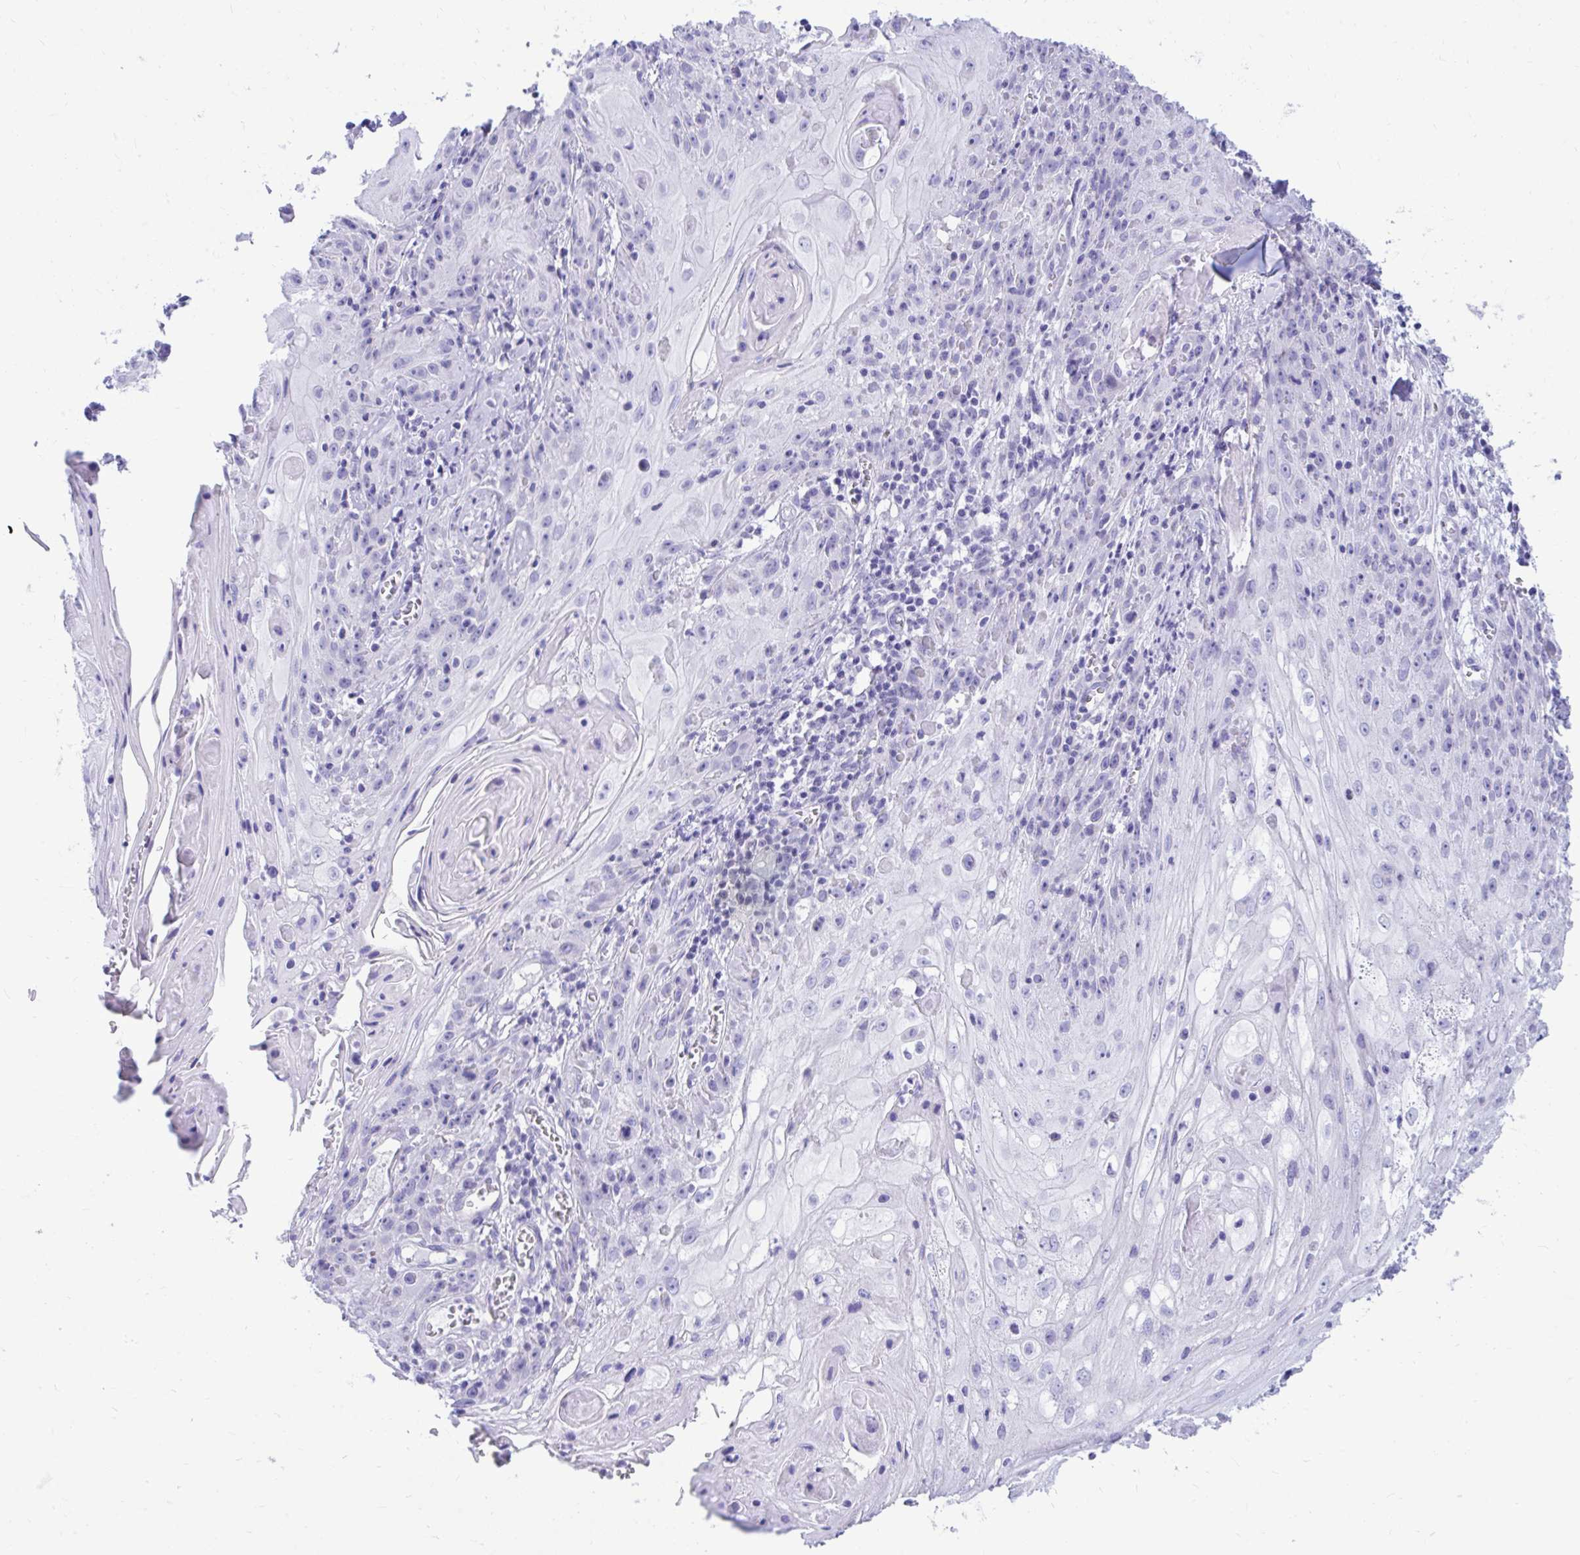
{"staining": {"intensity": "negative", "quantity": "none", "location": "none"}, "tissue": "skin cancer", "cell_type": "Tumor cells", "image_type": "cancer", "snomed": [{"axis": "morphology", "description": "Squamous cell carcinoma, NOS"}, {"axis": "topography", "description": "Skin"}, {"axis": "topography", "description": "Vulva"}], "caption": "Immunohistochemical staining of skin cancer (squamous cell carcinoma) shows no significant staining in tumor cells. (DAB immunohistochemistry (IHC) visualized using brightfield microscopy, high magnification).", "gene": "SHISA8", "patient": {"sex": "female", "age": 76}}